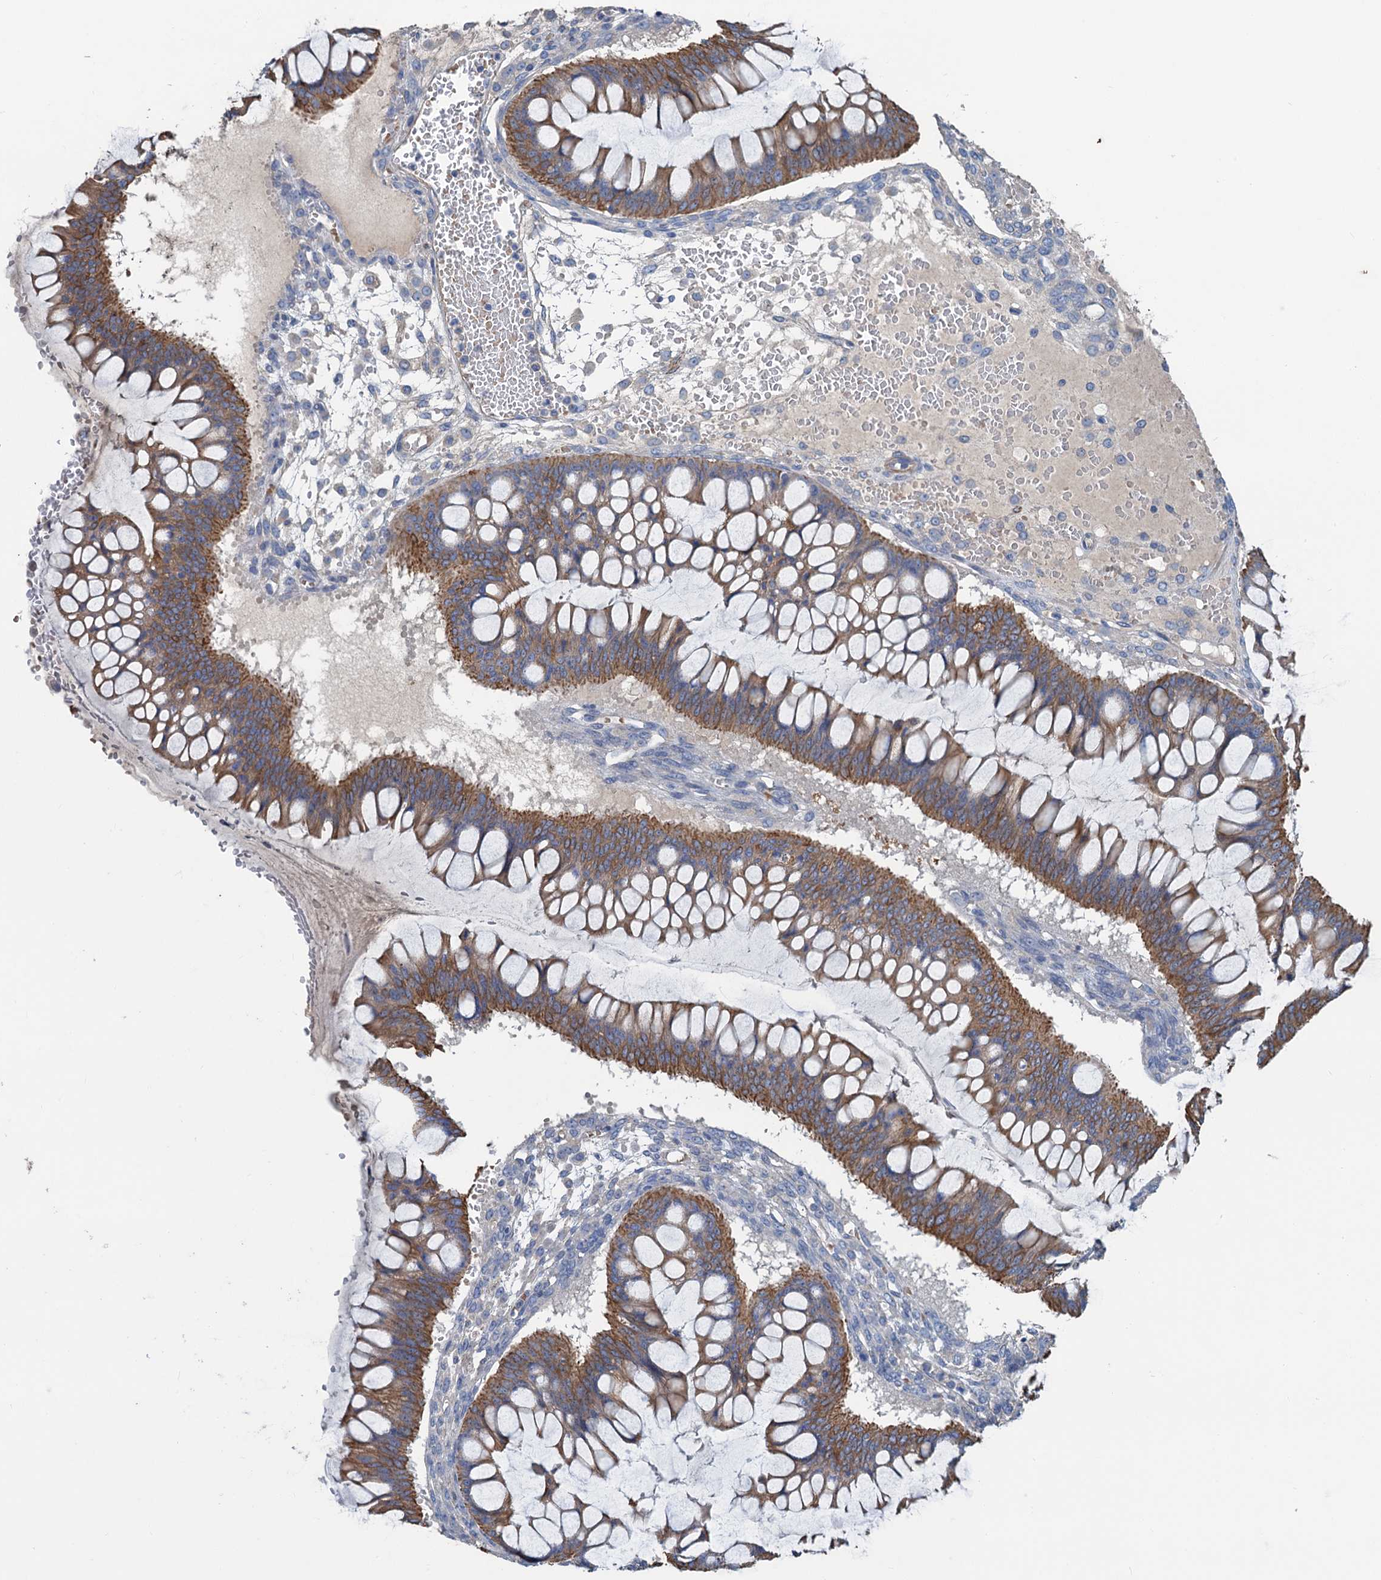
{"staining": {"intensity": "moderate", "quantity": ">75%", "location": "cytoplasmic/membranous"}, "tissue": "ovarian cancer", "cell_type": "Tumor cells", "image_type": "cancer", "snomed": [{"axis": "morphology", "description": "Cystadenocarcinoma, mucinous, NOS"}, {"axis": "topography", "description": "Ovary"}], "caption": "Protein staining of ovarian cancer (mucinous cystadenocarcinoma) tissue demonstrates moderate cytoplasmic/membranous staining in about >75% of tumor cells.", "gene": "SMCO3", "patient": {"sex": "female", "age": 73}}